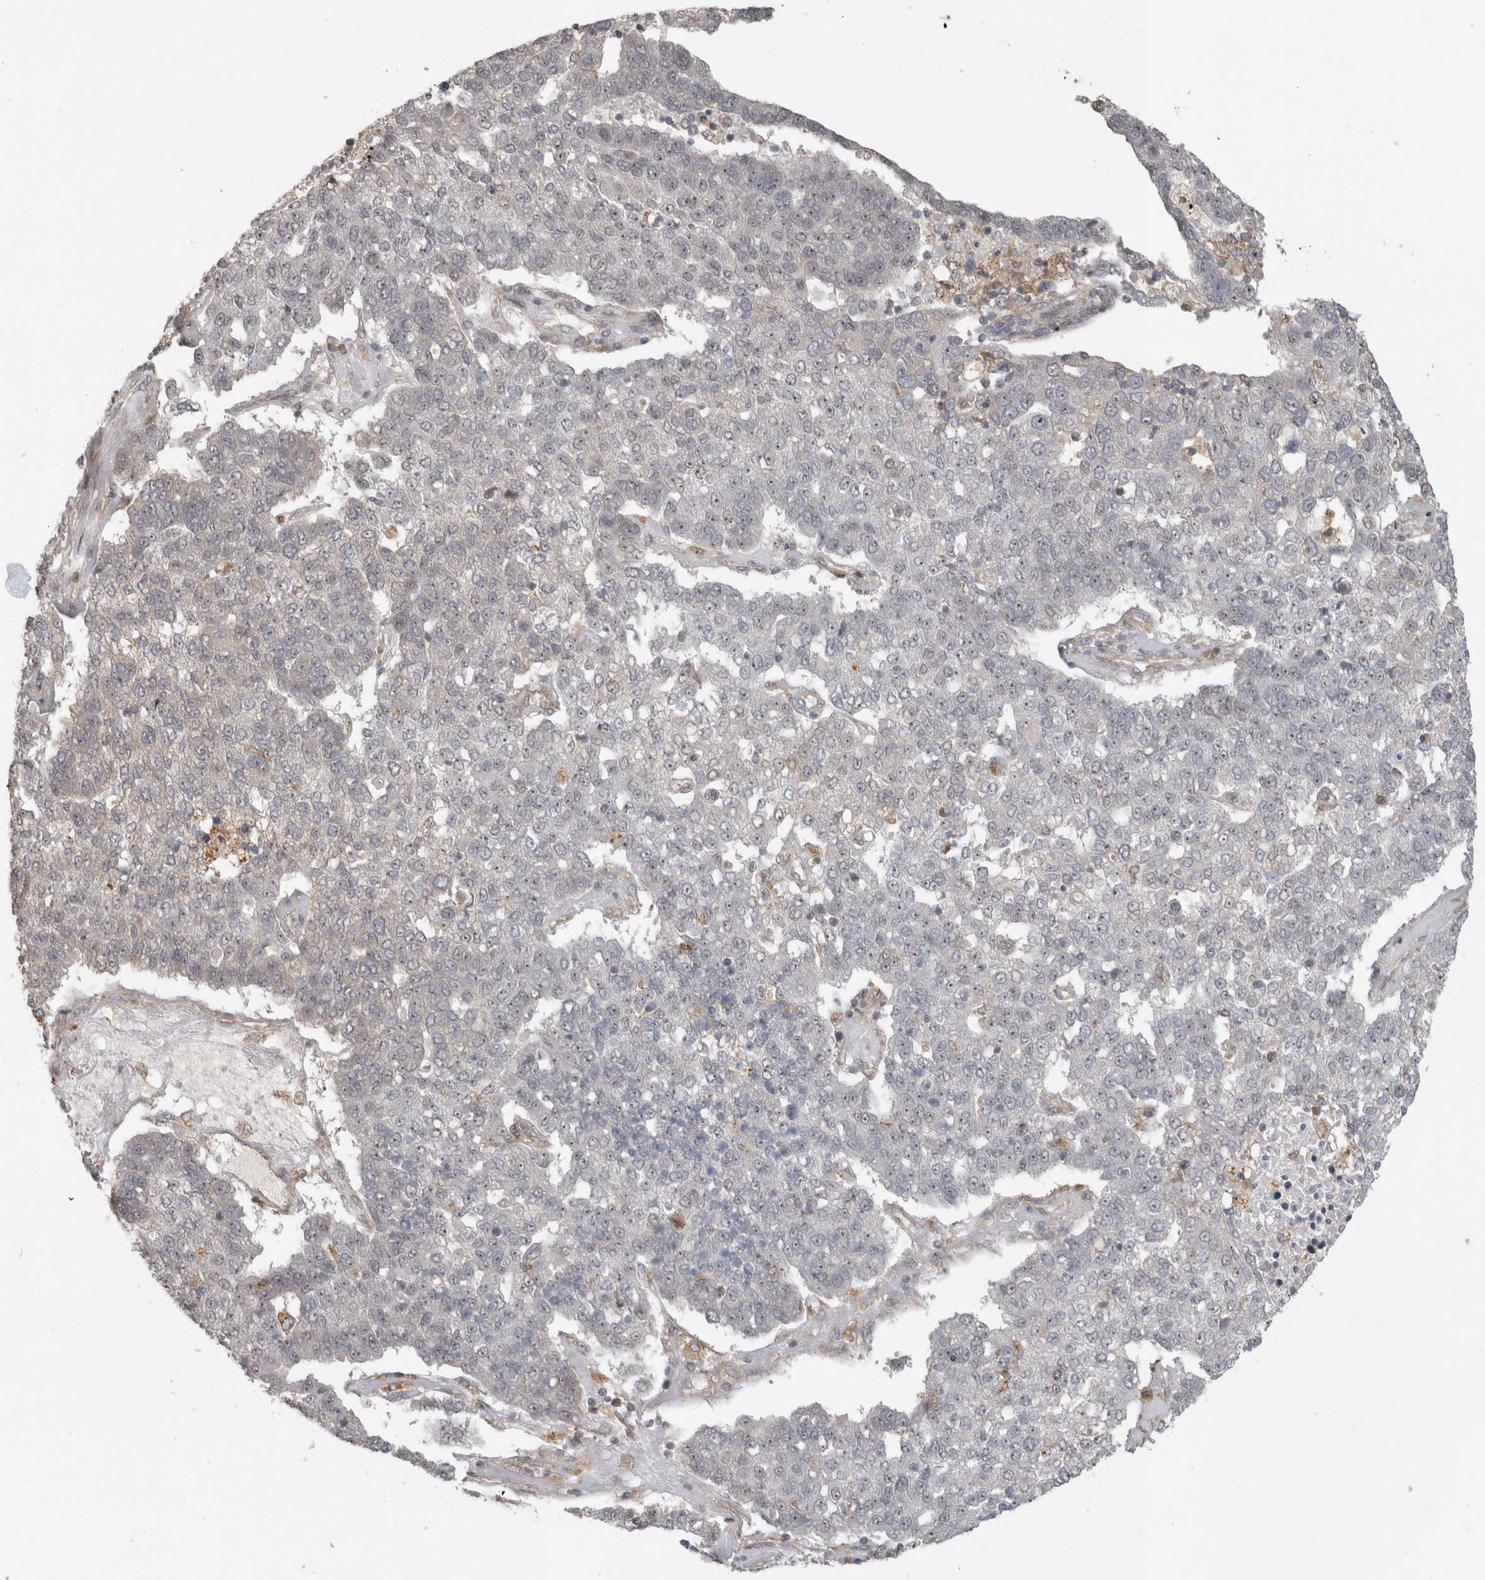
{"staining": {"intensity": "weak", "quantity": "<25%", "location": "nuclear"}, "tissue": "pancreatic cancer", "cell_type": "Tumor cells", "image_type": "cancer", "snomed": [{"axis": "morphology", "description": "Adenocarcinoma, NOS"}, {"axis": "topography", "description": "Pancreas"}], "caption": "Tumor cells are negative for protein expression in human pancreatic adenocarcinoma. (DAB immunohistochemistry visualized using brightfield microscopy, high magnification).", "gene": "WASF2", "patient": {"sex": "female", "age": 61}}